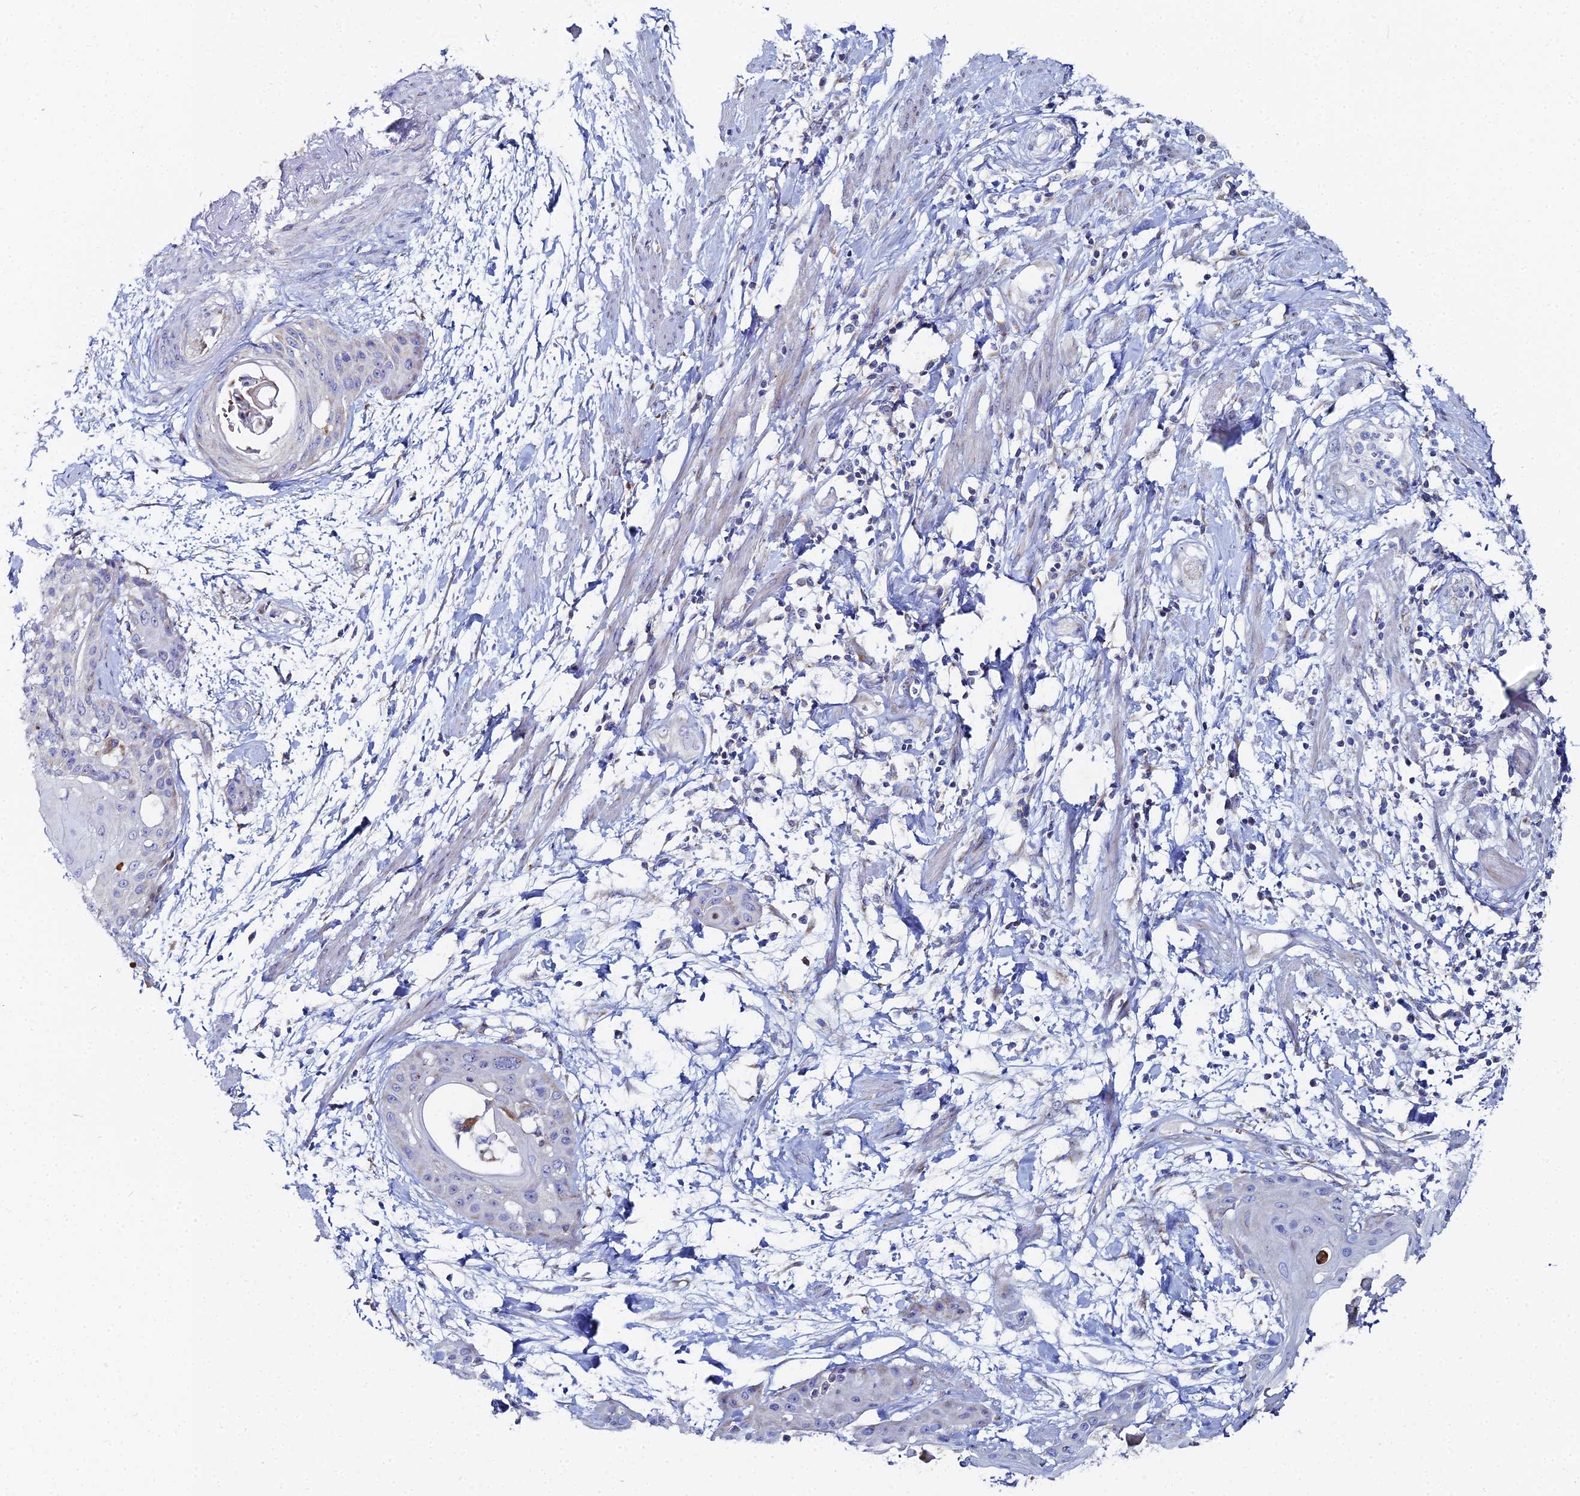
{"staining": {"intensity": "negative", "quantity": "none", "location": "none"}, "tissue": "cervical cancer", "cell_type": "Tumor cells", "image_type": "cancer", "snomed": [{"axis": "morphology", "description": "Squamous cell carcinoma, NOS"}, {"axis": "topography", "description": "Cervix"}], "caption": "Immunohistochemistry (IHC) photomicrograph of neoplastic tissue: cervical squamous cell carcinoma stained with DAB exhibits no significant protein positivity in tumor cells. (Brightfield microscopy of DAB IHC at high magnification).", "gene": "MPC1", "patient": {"sex": "female", "age": 57}}